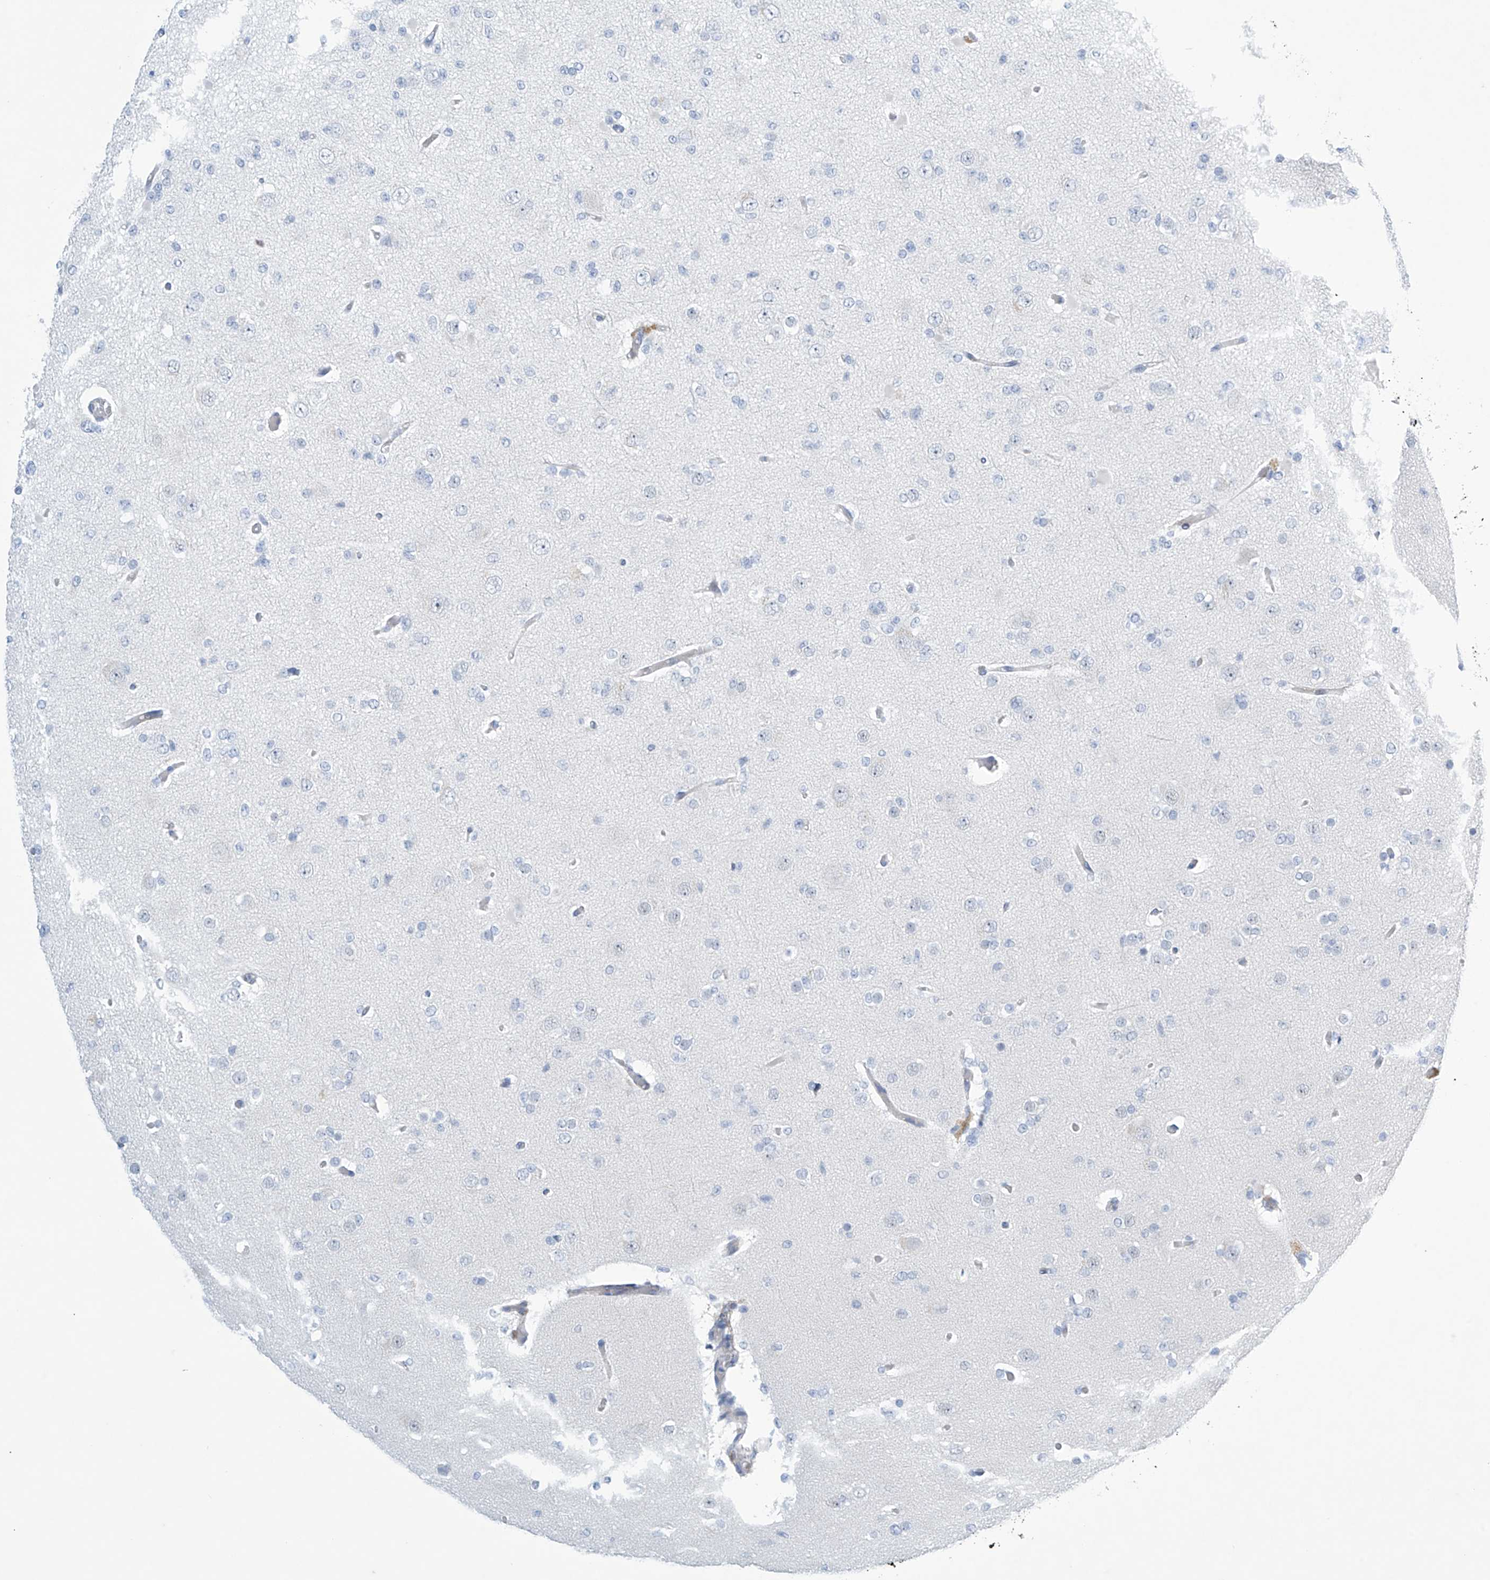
{"staining": {"intensity": "negative", "quantity": "none", "location": "none"}, "tissue": "glioma", "cell_type": "Tumor cells", "image_type": "cancer", "snomed": [{"axis": "morphology", "description": "Glioma, malignant, Low grade"}, {"axis": "topography", "description": "Brain"}], "caption": "The histopathology image displays no significant staining in tumor cells of glioma. (DAB (3,3'-diaminobenzidine) immunohistochemistry with hematoxylin counter stain).", "gene": "SLC35A5", "patient": {"sex": "female", "age": 22}}